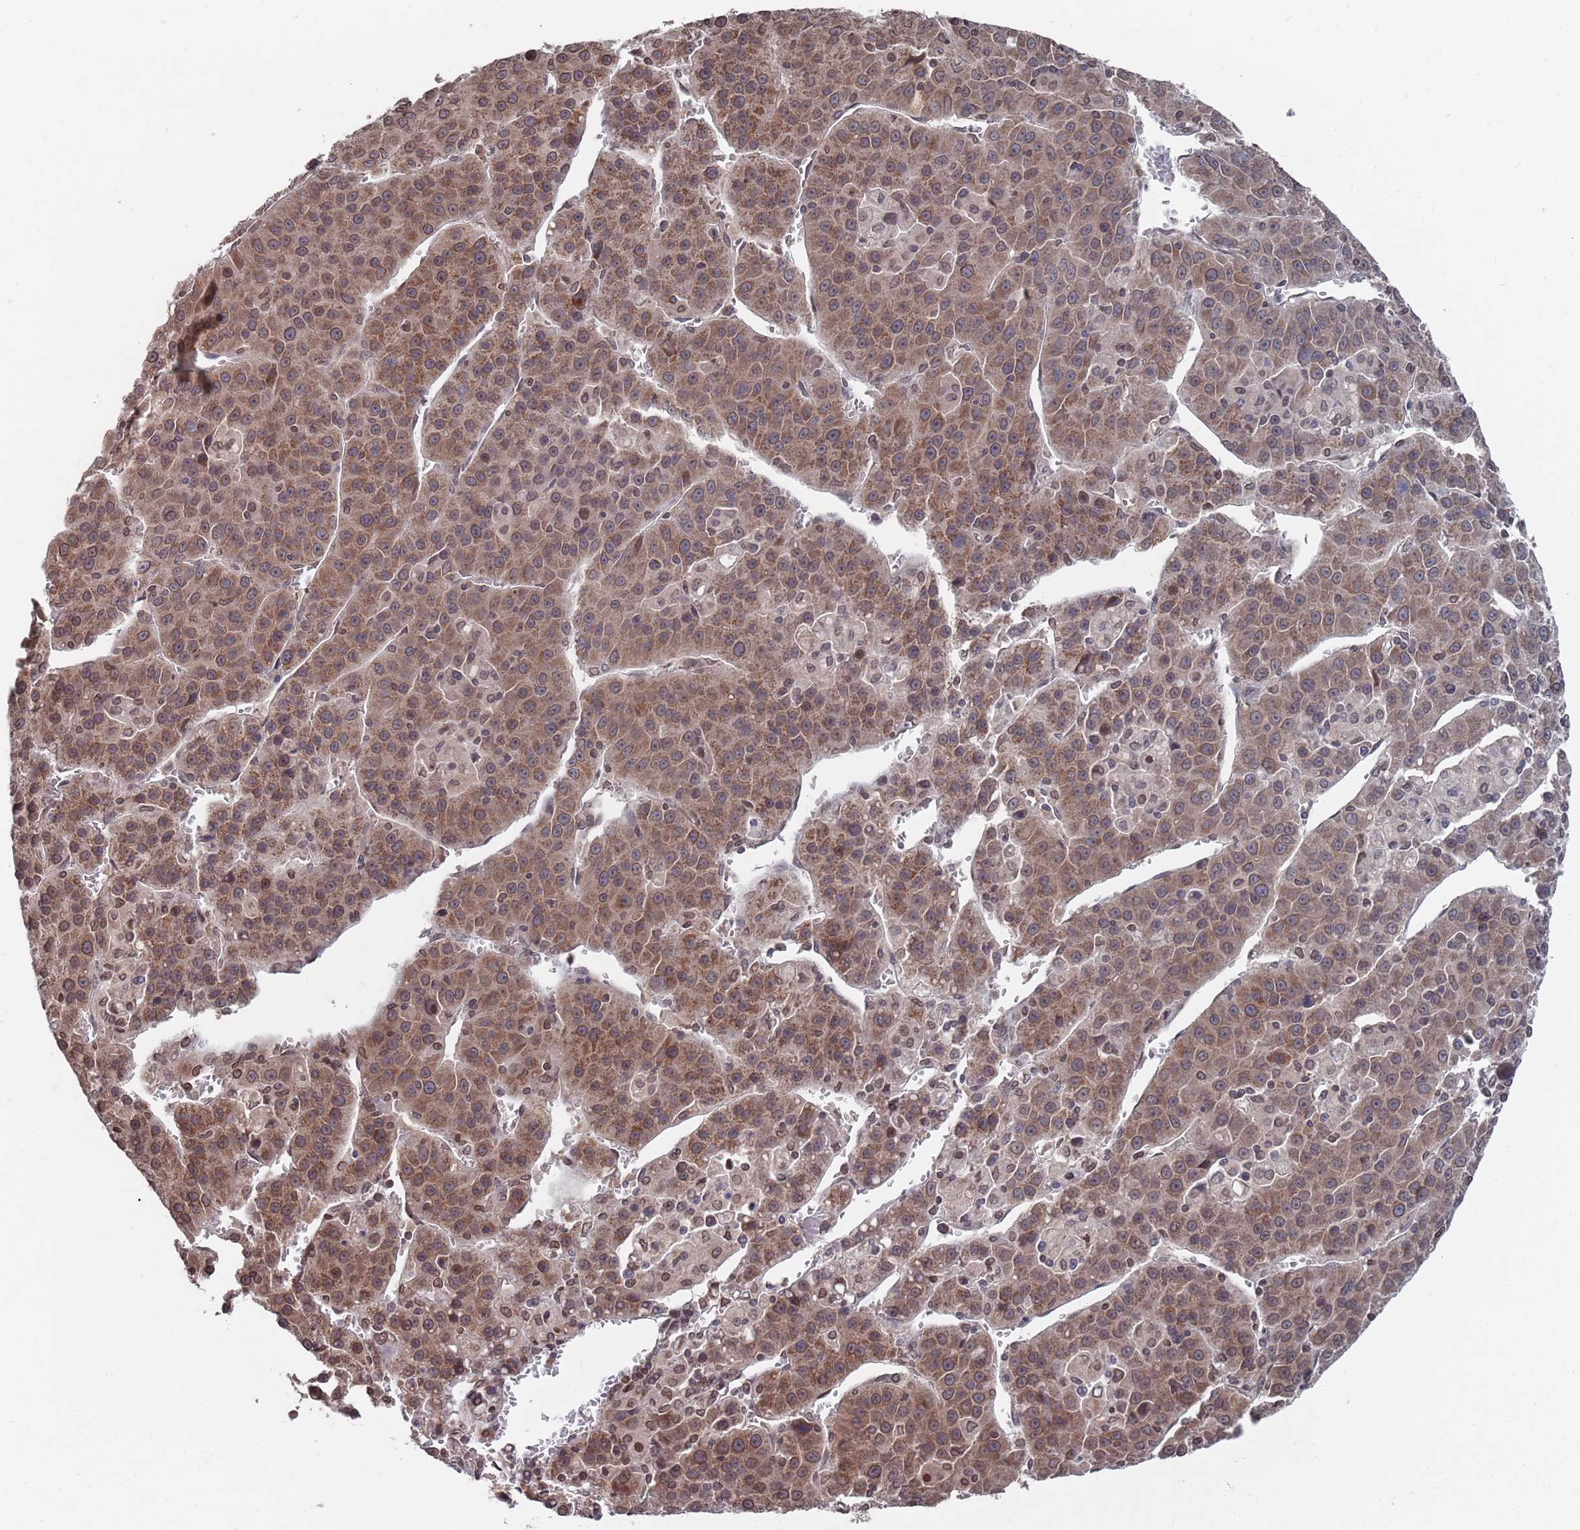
{"staining": {"intensity": "moderate", "quantity": ">75%", "location": "cytoplasmic/membranous,nuclear"}, "tissue": "liver cancer", "cell_type": "Tumor cells", "image_type": "cancer", "snomed": [{"axis": "morphology", "description": "Carcinoma, Hepatocellular, NOS"}, {"axis": "topography", "description": "Liver"}], "caption": "High-magnification brightfield microscopy of hepatocellular carcinoma (liver) stained with DAB (3,3'-diaminobenzidine) (brown) and counterstained with hematoxylin (blue). tumor cells exhibit moderate cytoplasmic/membranous and nuclear staining is identified in approximately>75% of cells. (Brightfield microscopy of DAB IHC at high magnification).", "gene": "SDHAF3", "patient": {"sex": "female", "age": 53}}